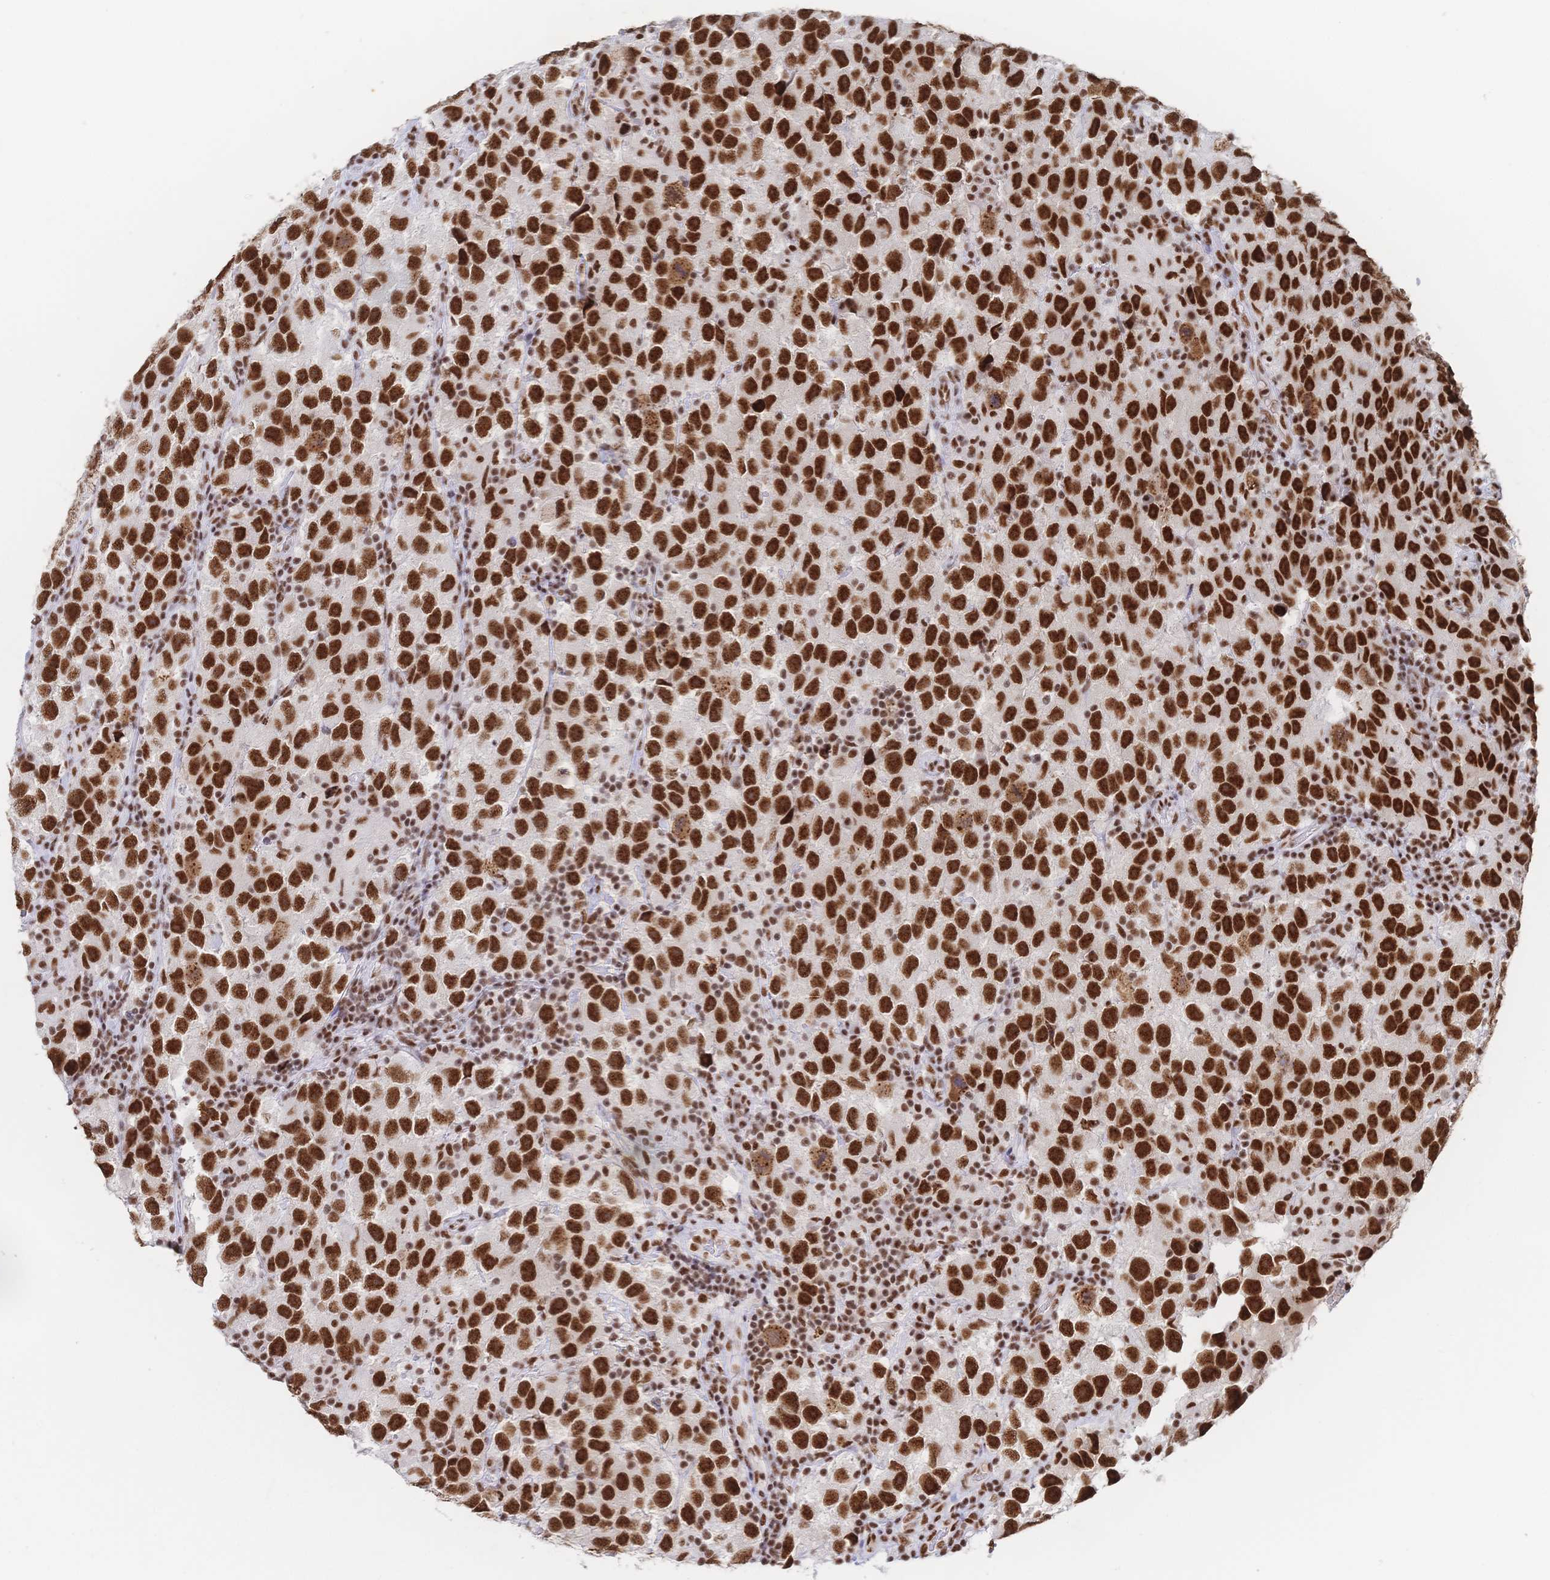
{"staining": {"intensity": "strong", "quantity": ">75%", "location": "nuclear"}, "tissue": "testis cancer", "cell_type": "Tumor cells", "image_type": "cancer", "snomed": [{"axis": "morphology", "description": "Seminoma, NOS"}, {"axis": "topography", "description": "Testis"}], "caption": "There is high levels of strong nuclear positivity in tumor cells of seminoma (testis), as demonstrated by immunohistochemical staining (brown color).", "gene": "SRSF1", "patient": {"sex": "male", "age": 26}}